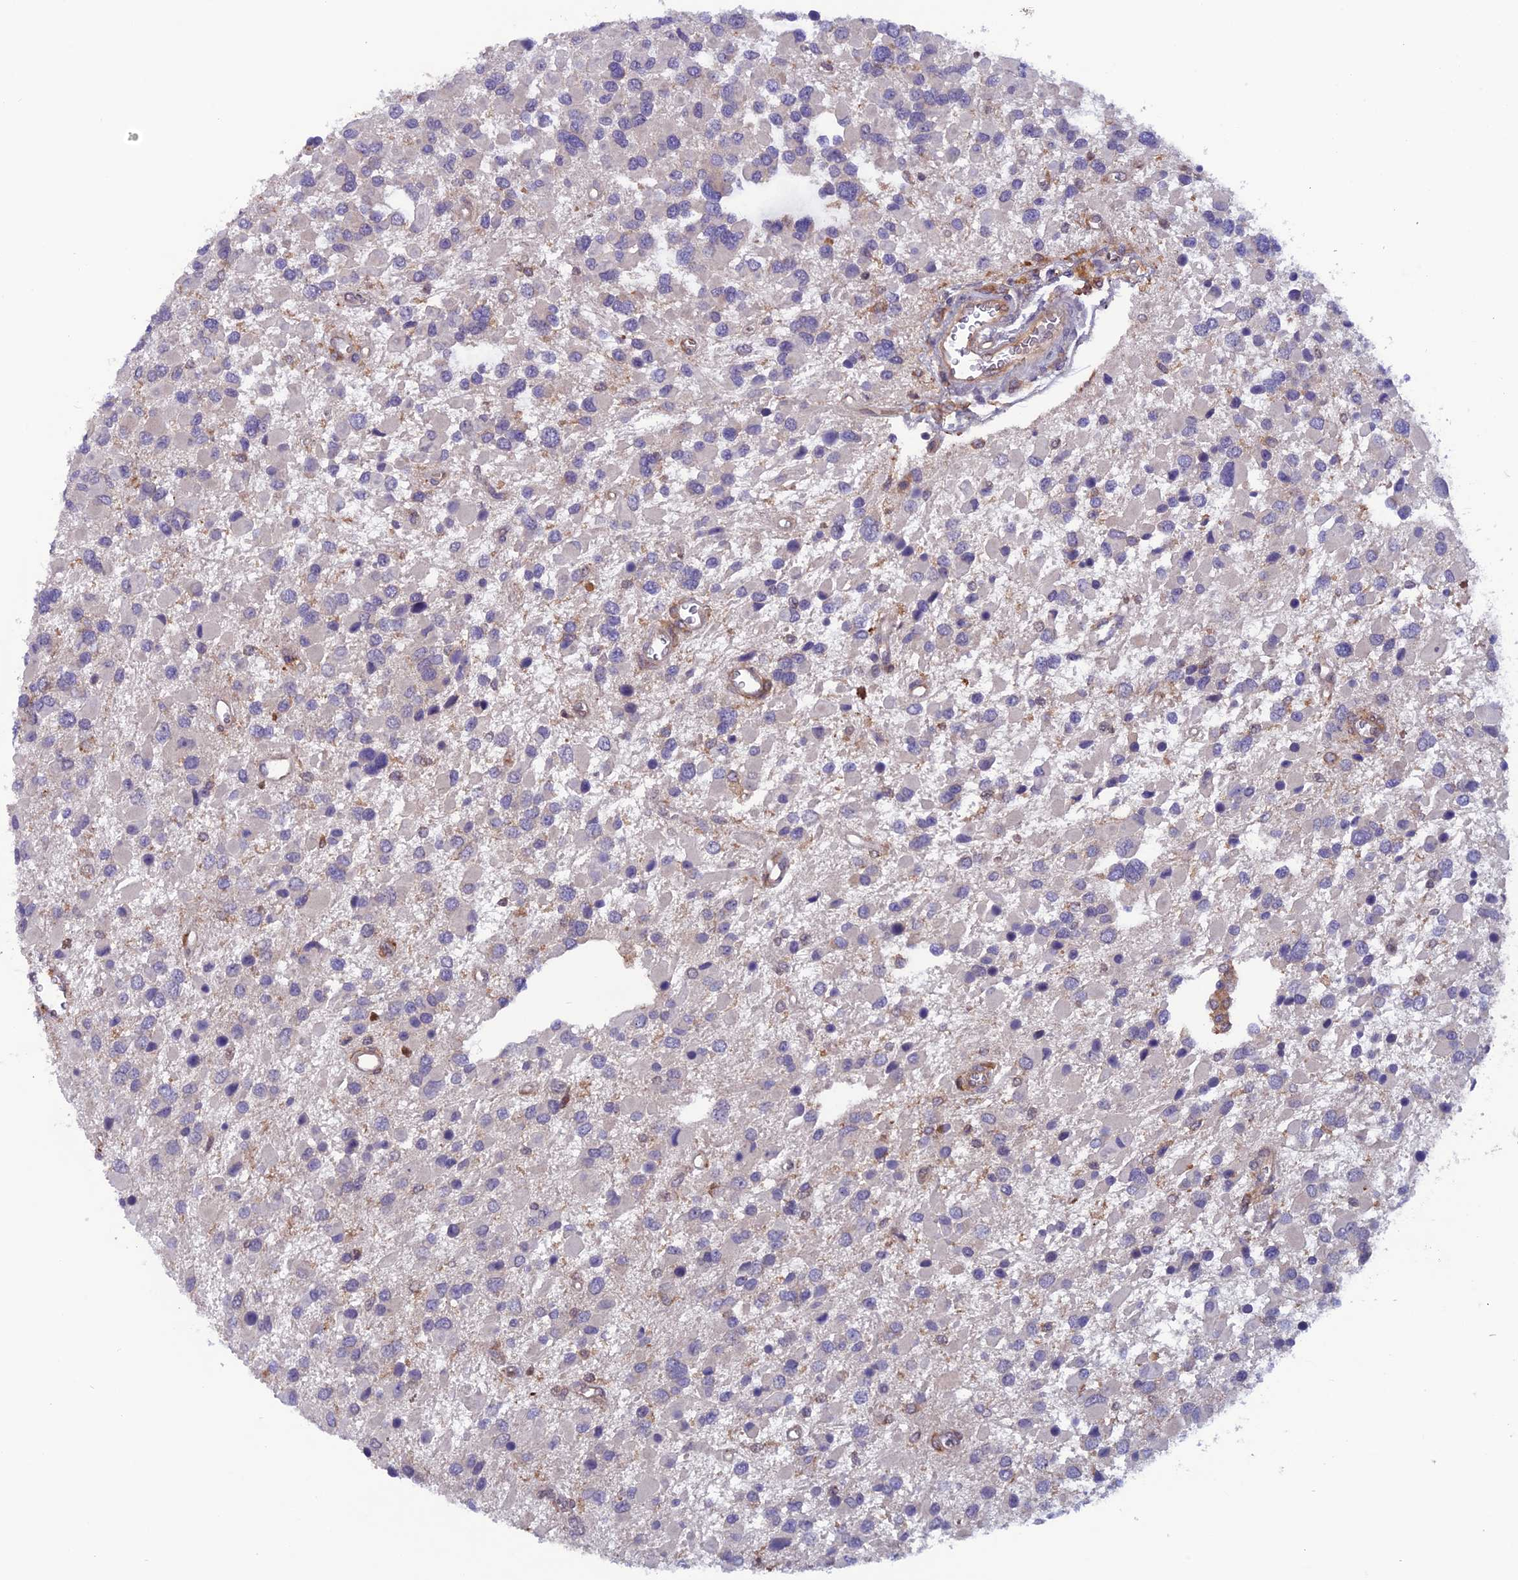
{"staining": {"intensity": "negative", "quantity": "none", "location": "none"}, "tissue": "glioma", "cell_type": "Tumor cells", "image_type": "cancer", "snomed": [{"axis": "morphology", "description": "Glioma, malignant, High grade"}, {"axis": "topography", "description": "Brain"}], "caption": "There is no significant positivity in tumor cells of glioma.", "gene": "MAST2", "patient": {"sex": "male", "age": 53}}